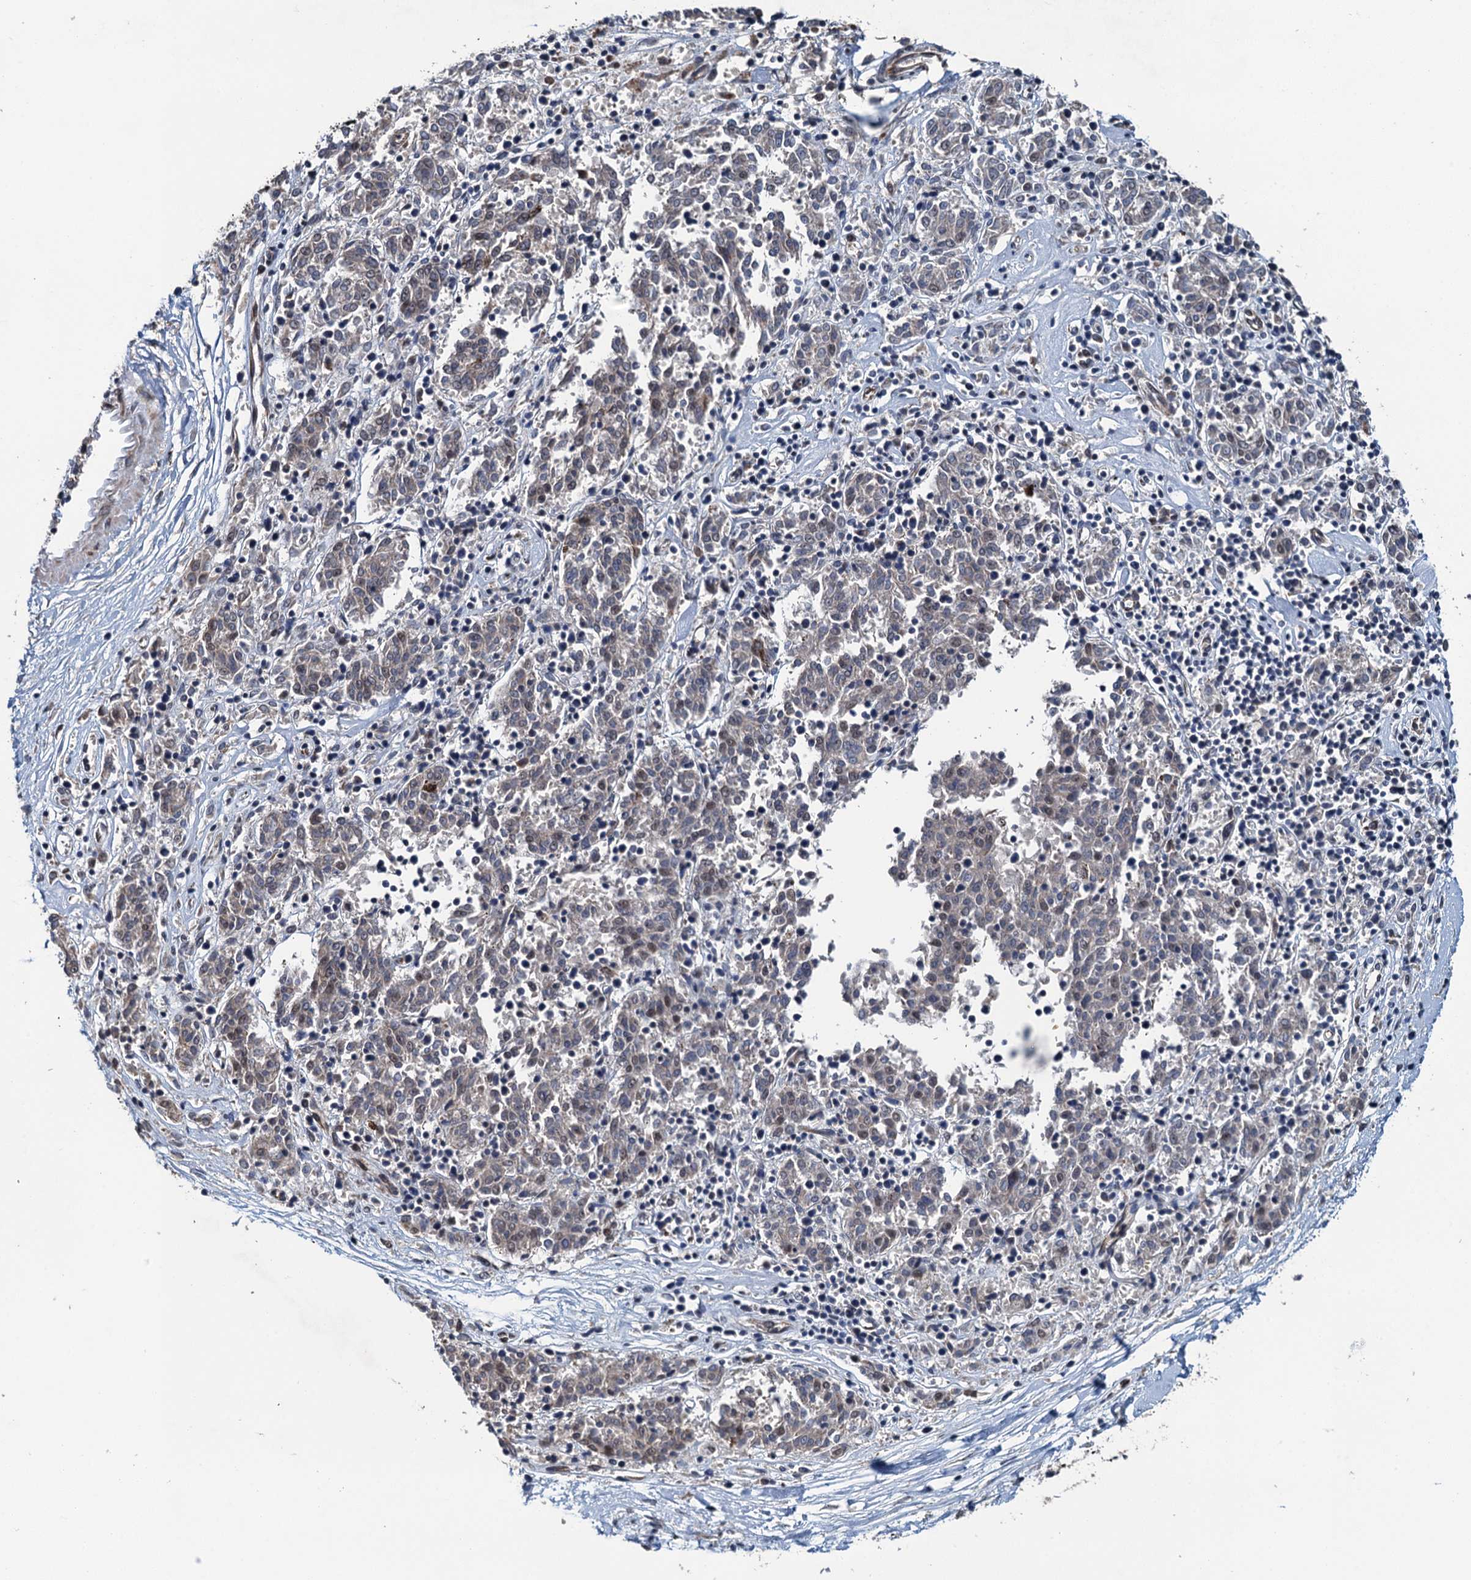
{"staining": {"intensity": "weak", "quantity": "<25%", "location": "cytoplasmic/membranous"}, "tissue": "melanoma", "cell_type": "Tumor cells", "image_type": "cancer", "snomed": [{"axis": "morphology", "description": "Malignant melanoma, NOS"}, {"axis": "topography", "description": "Skin"}], "caption": "Tumor cells show no significant protein positivity in melanoma.", "gene": "WHAMM", "patient": {"sex": "female", "age": 72}}